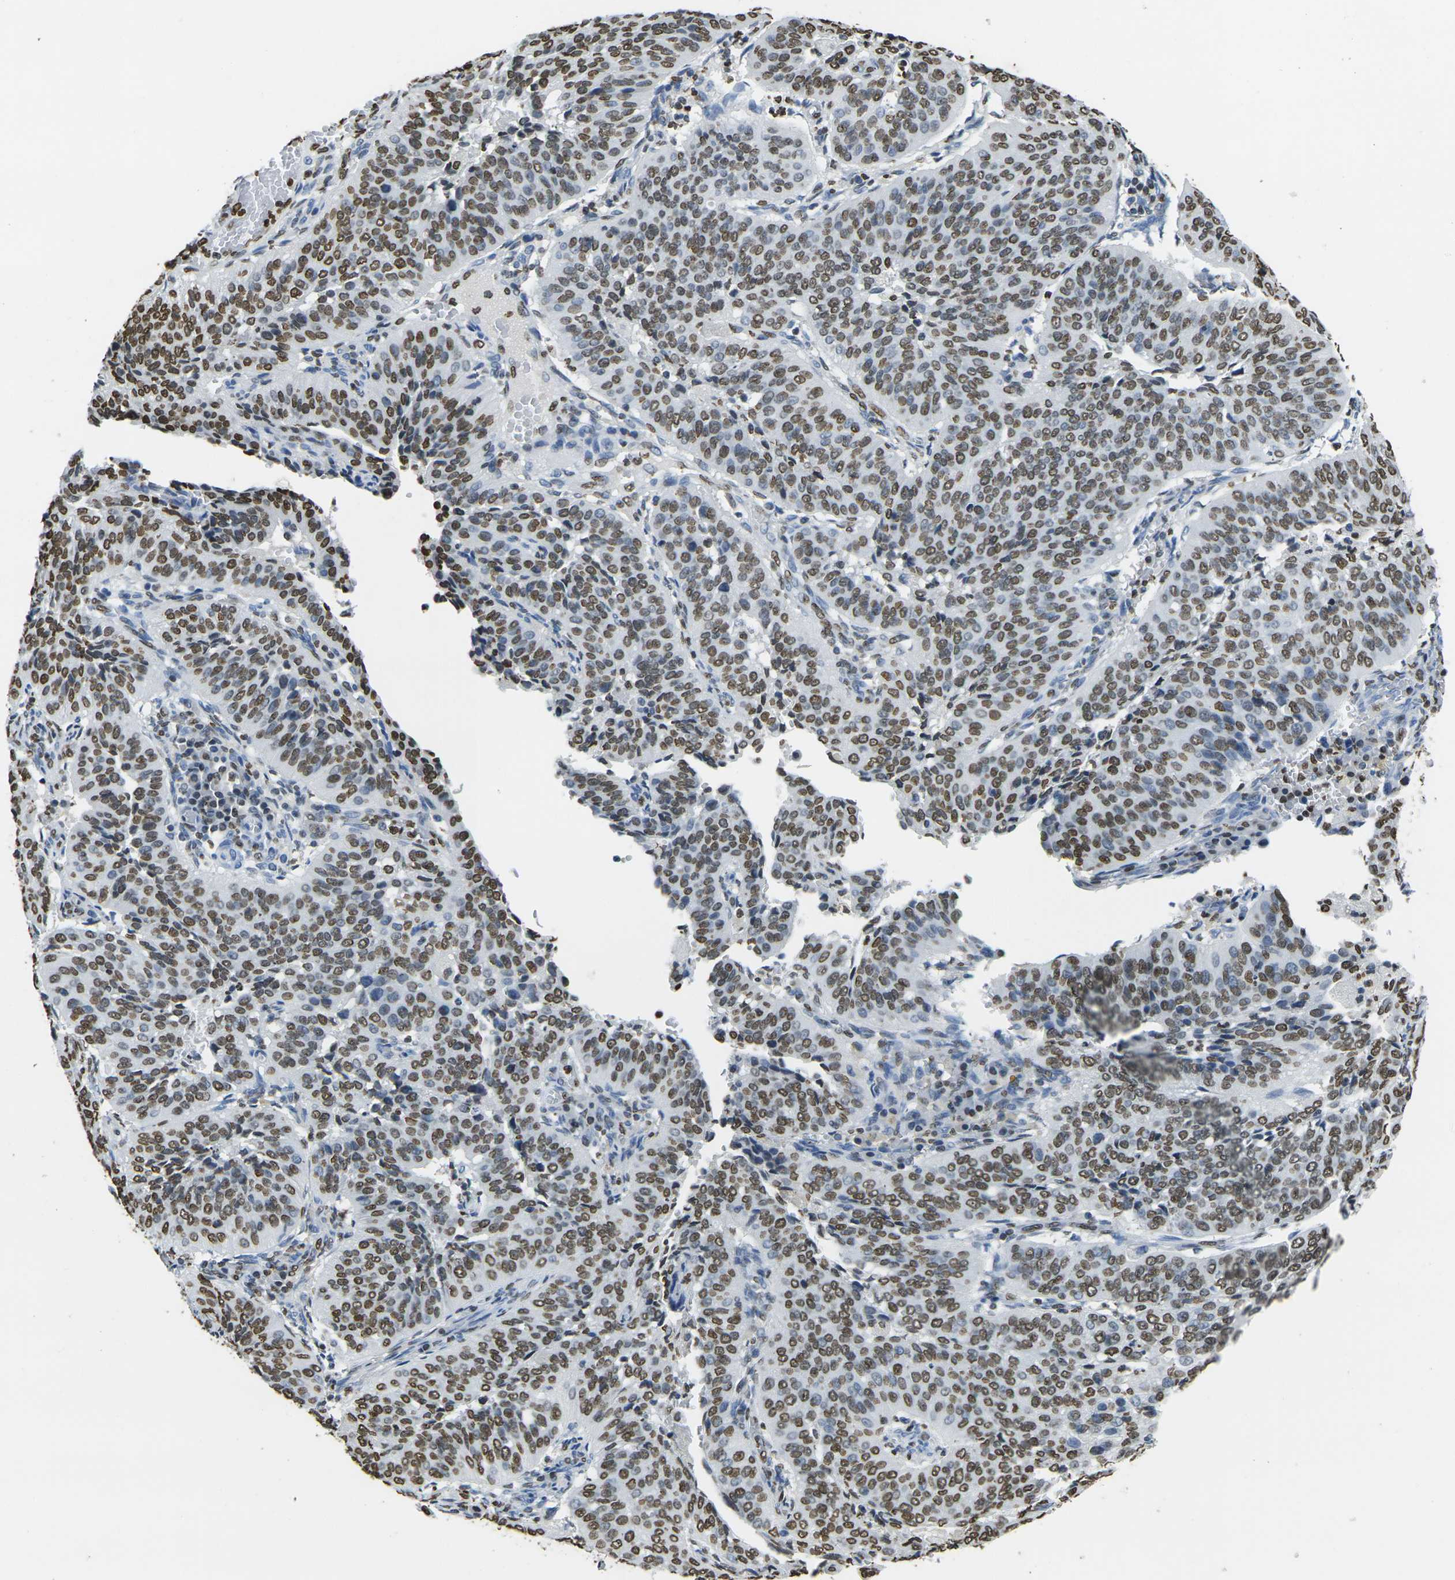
{"staining": {"intensity": "strong", "quantity": ">75%", "location": "nuclear"}, "tissue": "cervical cancer", "cell_type": "Tumor cells", "image_type": "cancer", "snomed": [{"axis": "morphology", "description": "Normal tissue, NOS"}, {"axis": "morphology", "description": "Squamous cell carcinoma, NOS"}, {"axis": "topography", "description": "Cervix"}], "caption": "Cervical squamous cell carcinoma tissue displays strong nuclear staining in about >75% of tumor cells (DAB (3,3'-diaminobenzidine) = brown stain, brightfield microscopy at high magnification).", "gene": "DRAXIN", "patient": {"sex": "female", "age": 39}}